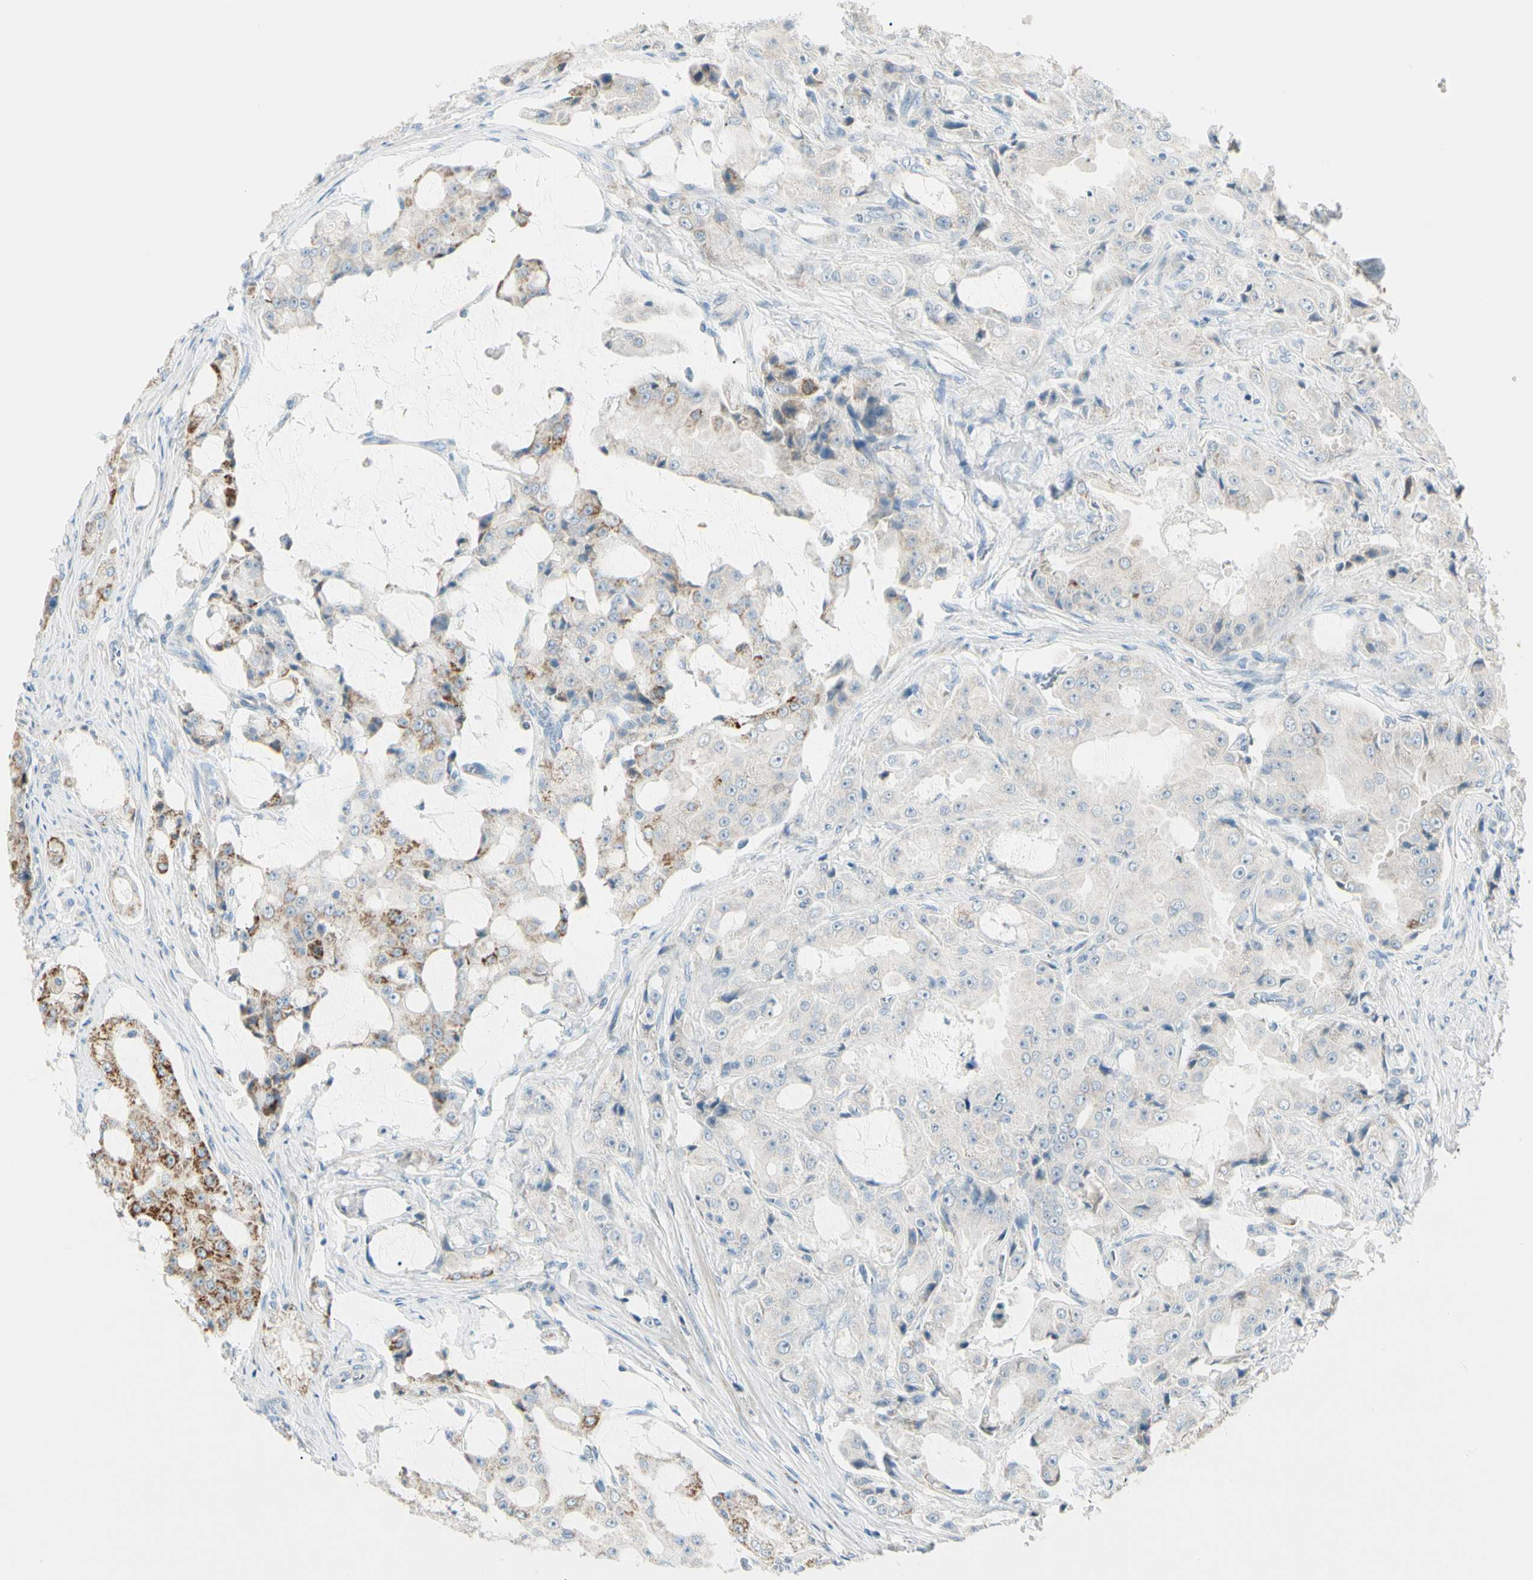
{"staining": {"intensity": "strong", "quantity": "<25%", "location": "cytoplasmic/membranous"}, "tissue": "prostate cancer", "cell_type": "Tumor cells", "image_type": "cancer", "snomed": [{"axis": "morphology", "description": "Adenocarcinoma, High grade"}, {"axis": "topography", "description": "Prostate"}], "caption": "Tumor cells show medium levels of strong cytoplasmic/membranous expression in about <25% of cells in prostate cancer.", "gene": "SLC6A15", "patient": {"sex": "male", "age": 73}}